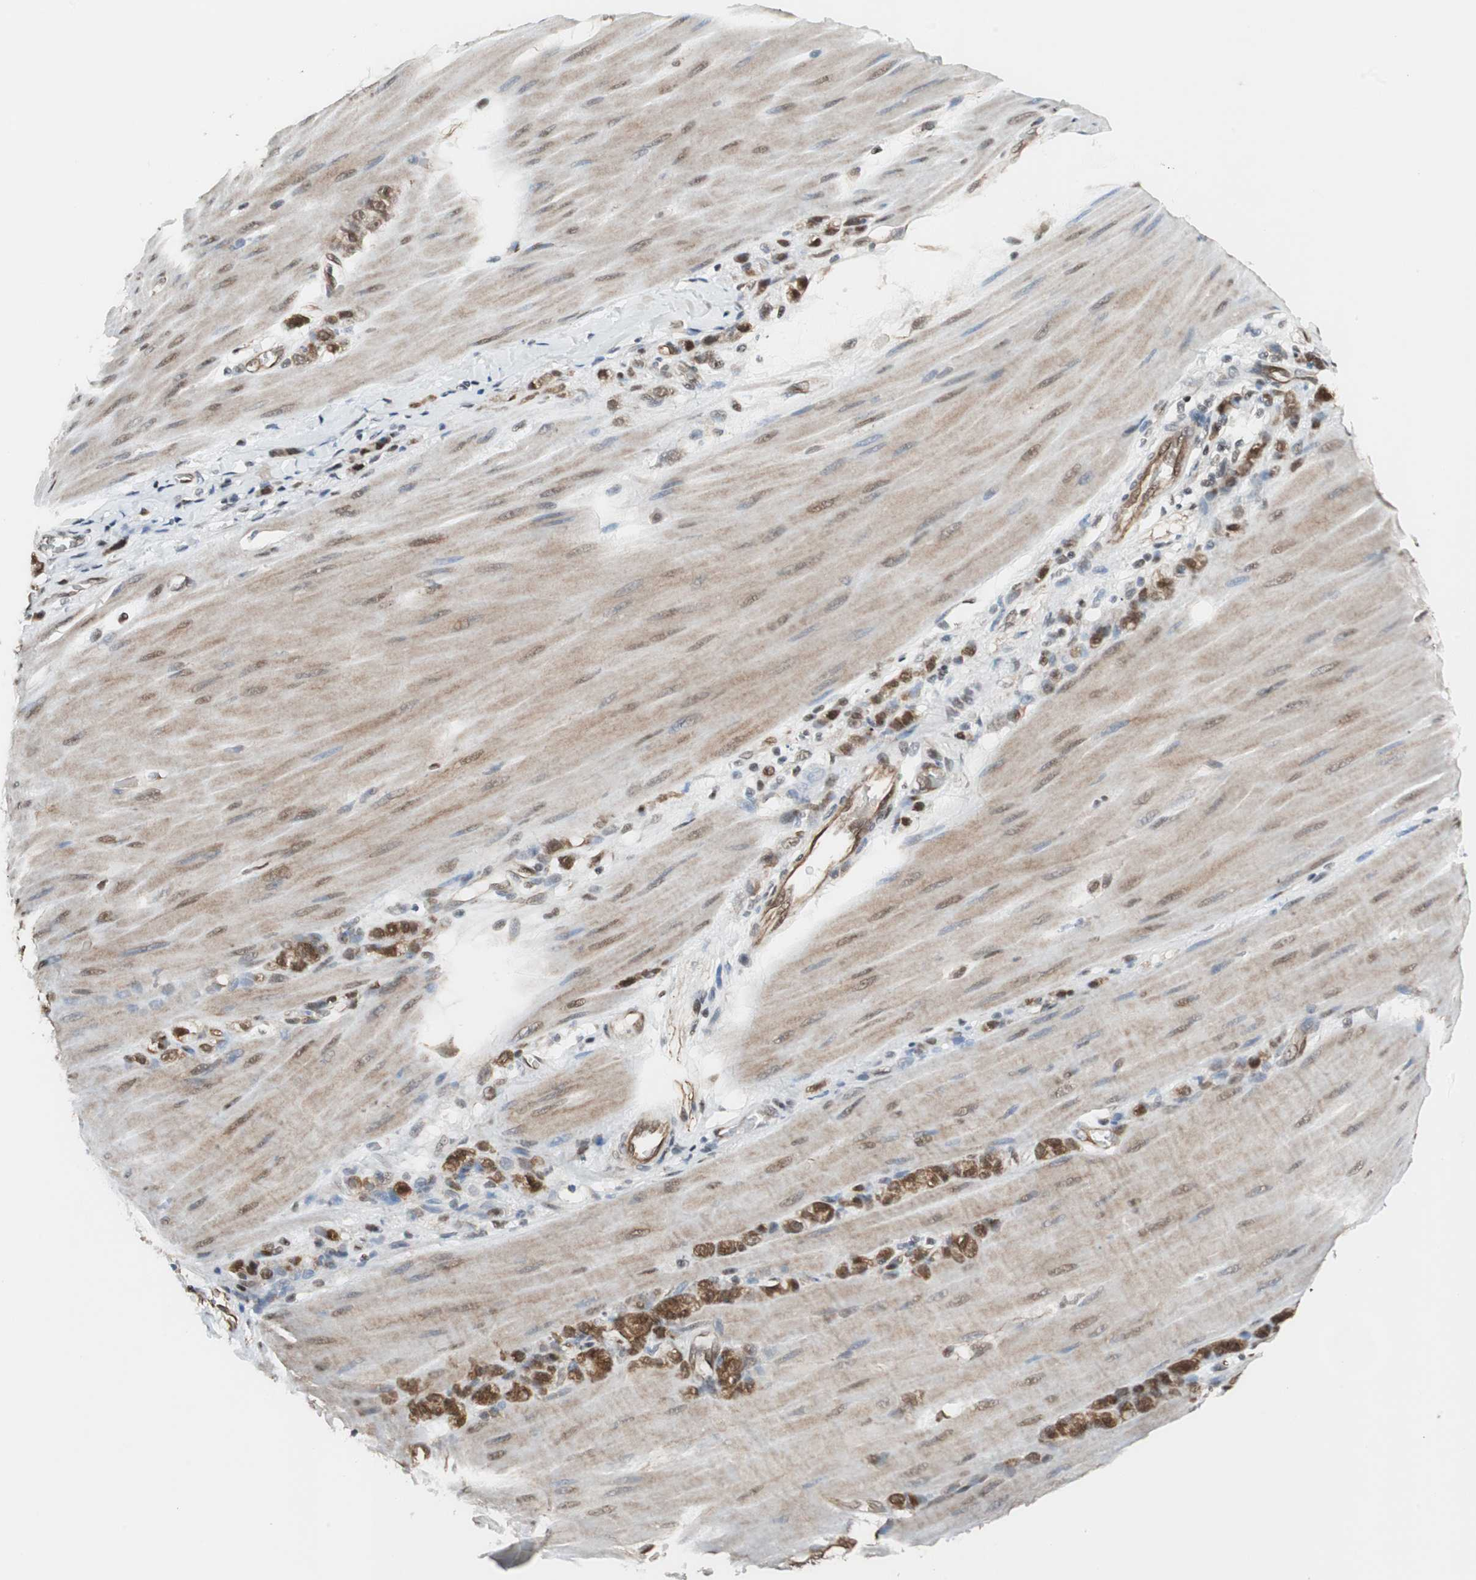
{"staining": {"intensity": "strong", "quantity": ">75%", "location": "cytoplasmic/membranous,nuclear"}, "tissue": "stomach cancer", "cell_type": "Tumor cells", "image_type": "cancer", "snomed": [{"axis": "morphology", "description": "Adenocarcinoma, NOS"}, {"axis": "topography", "description": "Stomach"}], "caption": "DAB (3,3'-diaminobenzidine) immunohistochemical staining of human stomach cancer displays strong cytoplasmic/membranous and nuclear protein expression in about >75% of tumor cells. (Stains: DAB in brown, nuclei in blue, Microscopy: brightfield microscopy at high magnification).", "gene": "ZBTB17", "patient": {"sex": "male", "age": 82}}